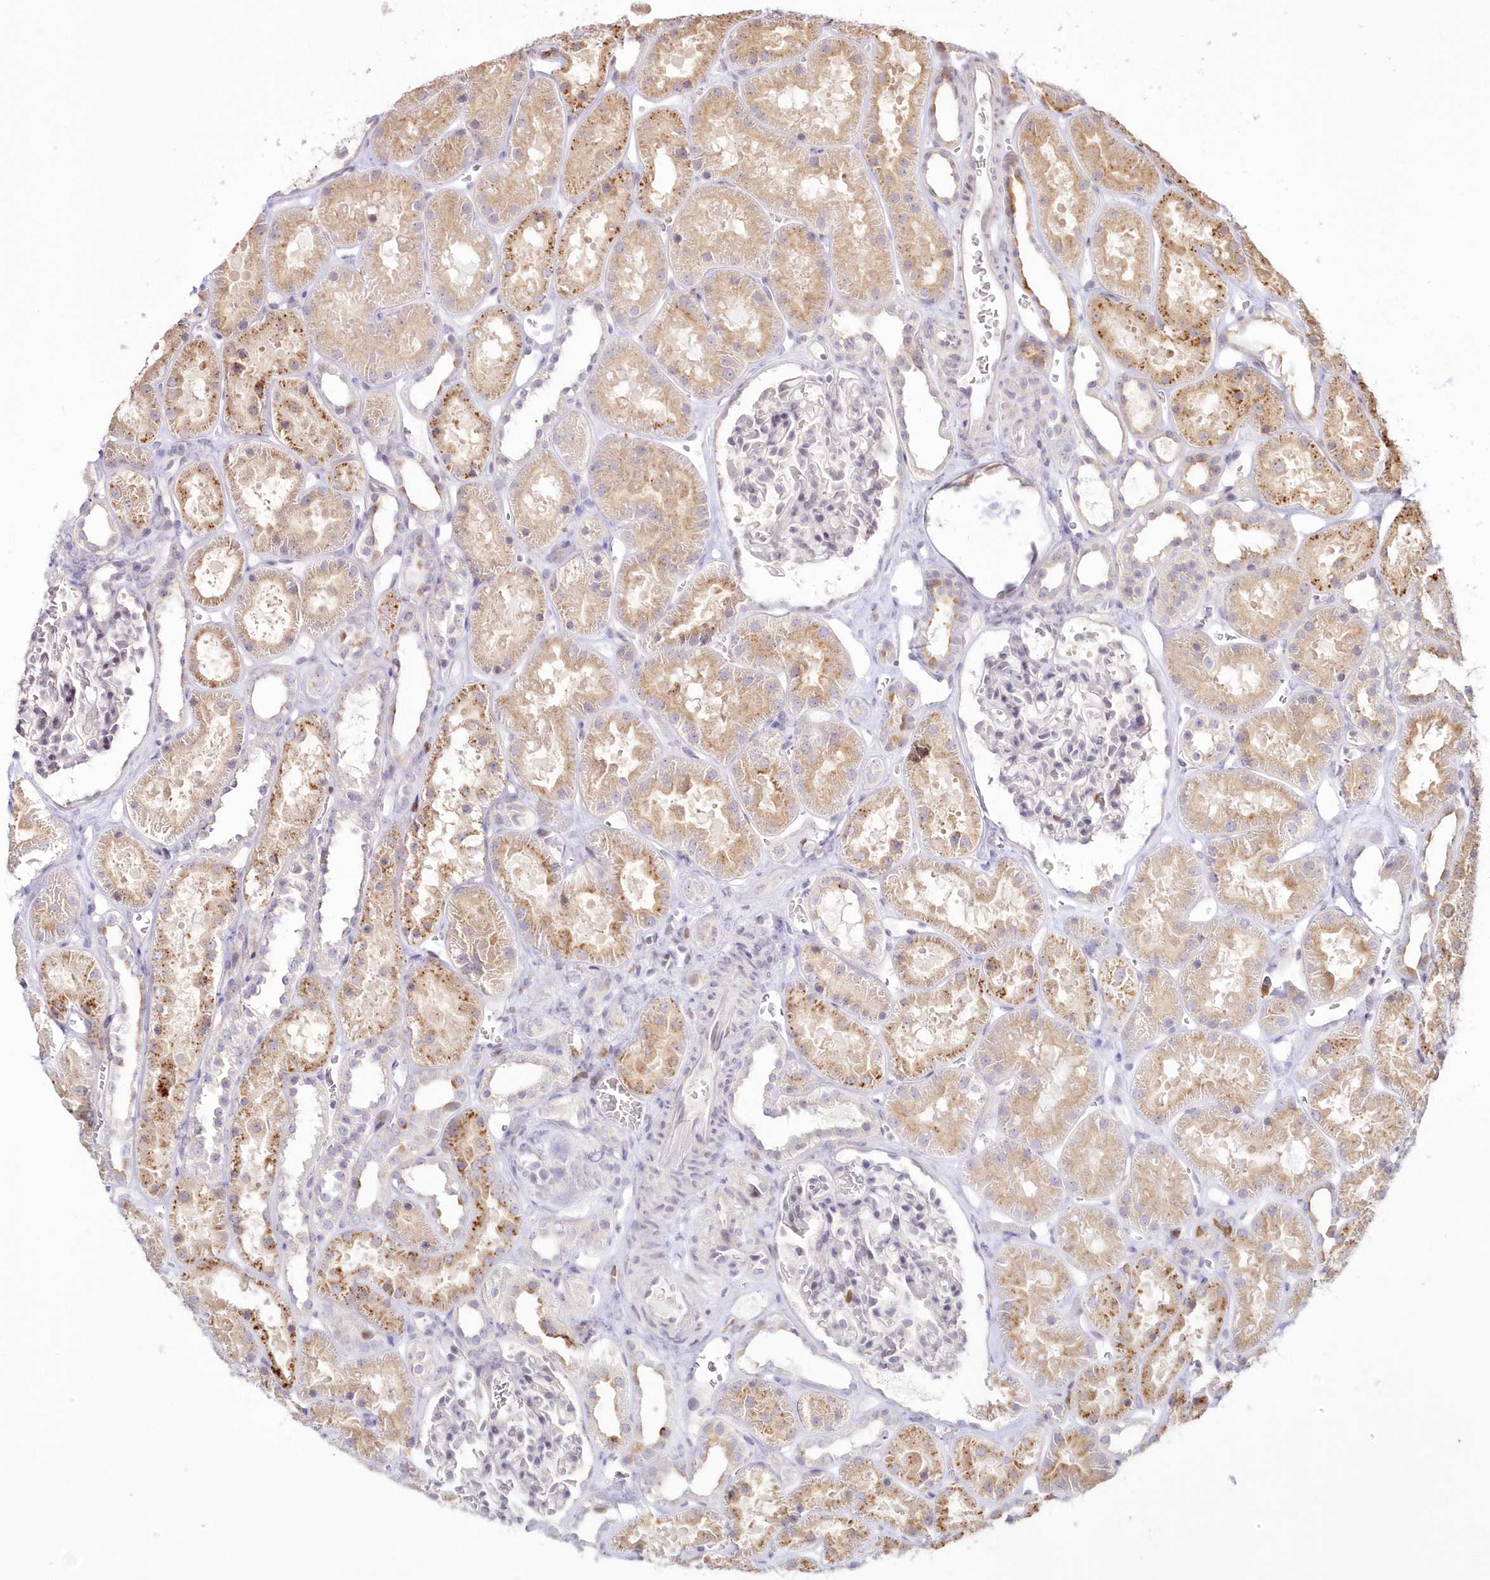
{"staining": {"intensity": "negative", "quantity": "none", "location": "none"}, "tissue": "kidney", "cell_type": "Cells in glomeruli", "image_type": "normal", "snomed": [{"axis": "morphology", "description": "Normal tissue, NOS"}, {"axis": "topography", "description": "Kidney"}], "caption": "This is a histopathology image of immunohistochemistry (IHC) staining of normal kidney, which shows no staining in cells in glomeruli.", "gene": "MTMR3", "patient": {"sex": "female", "age": 41}}